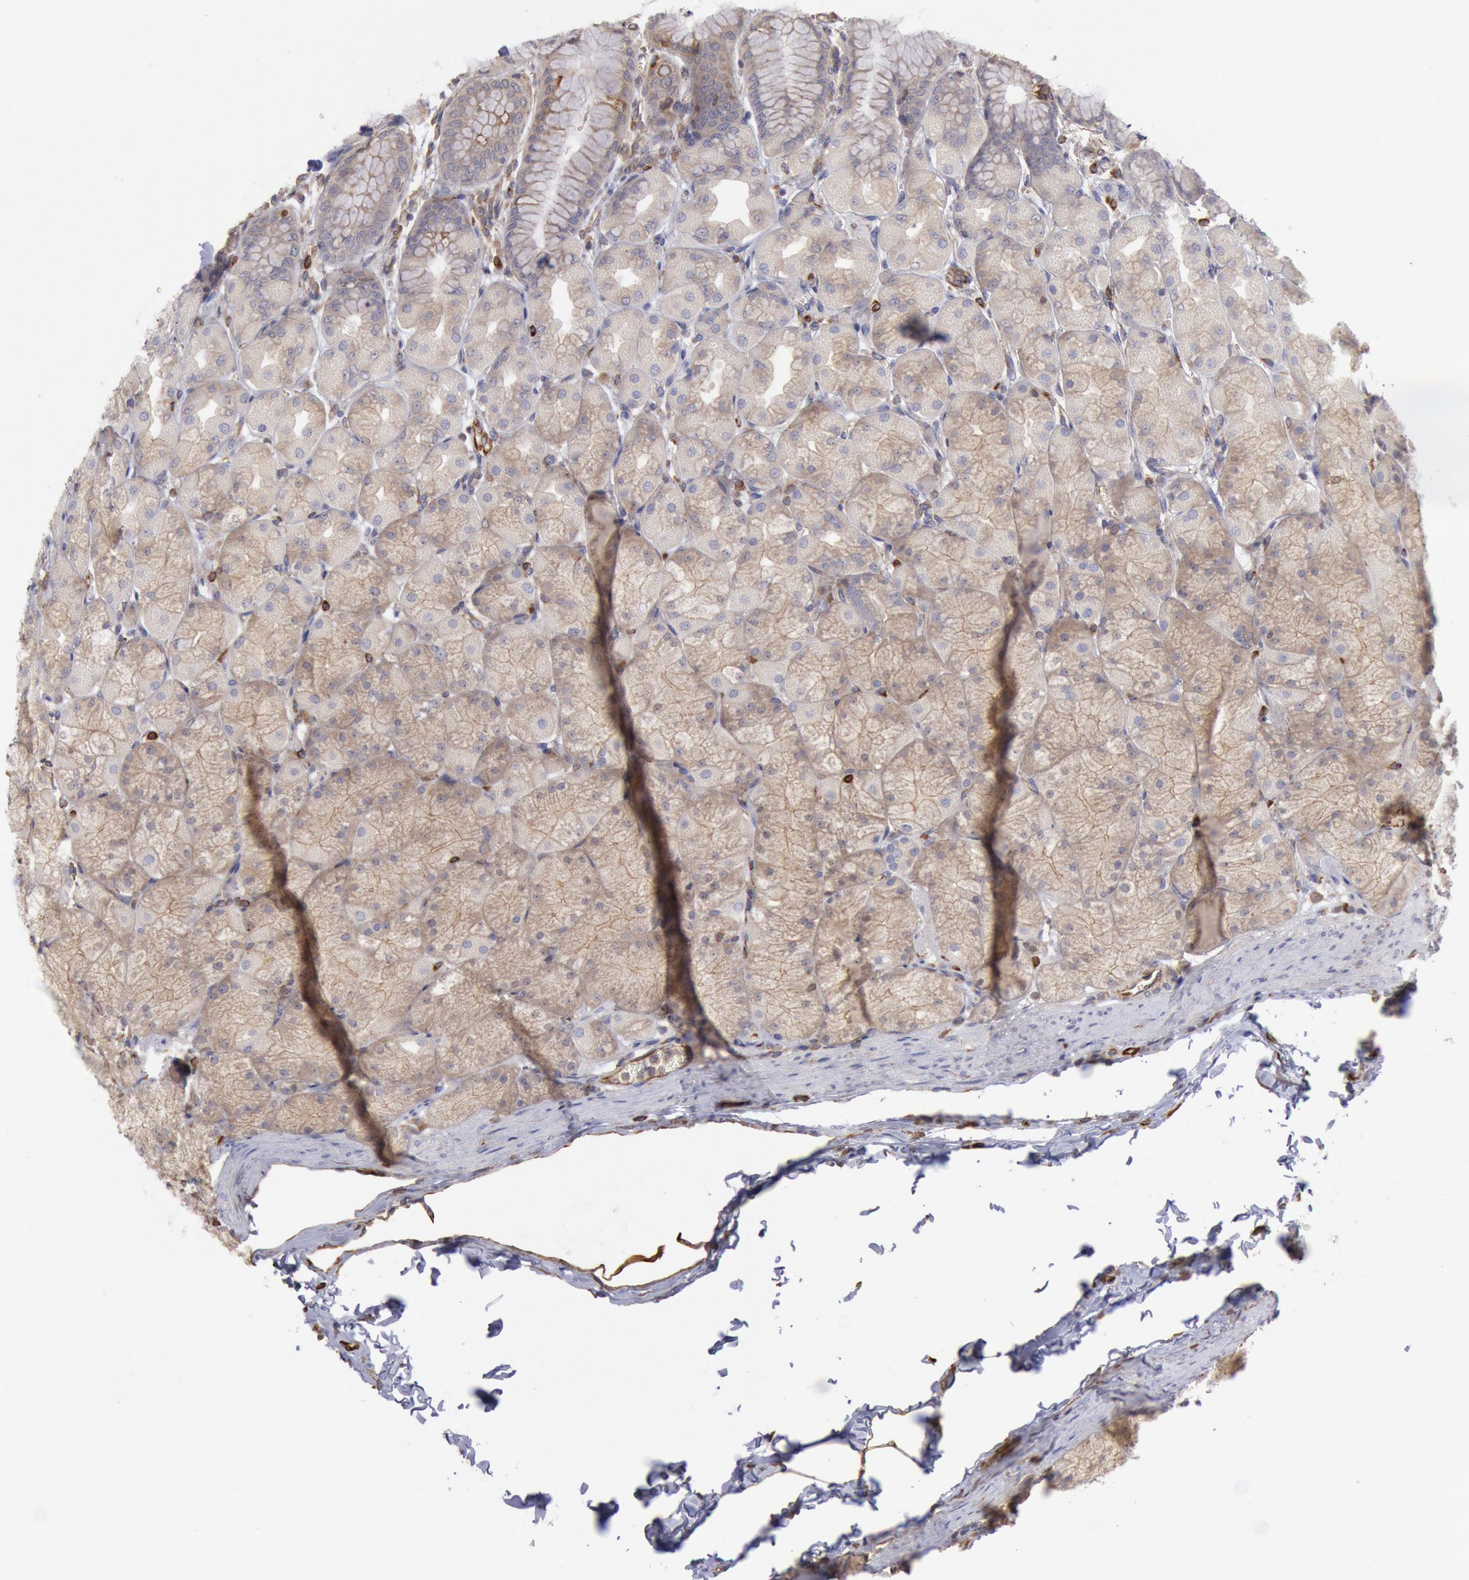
{"staining": {"intensity": "weak", "quantity": ">75%", "location": "cytoplasmic/membranous"}, "tissue": "stomach", "cell_type": "Glandular cells", "image_type": "normal", "snomed": [{"axis": "morphology", "description": "Normal tissue, NOS"}, {"axis": "topography", "description": "Stomach, upper"}], "caption": "Immunohistochemical staining of unremarkable stomach reveals weak cytoplasmic/membranous protein staining in approximately >75% of glandular cells. (DAB IHC with brightfield microscopy, high magnification).", "gene": "RNF139", "patient": {"sex": "female", "age": 56}}